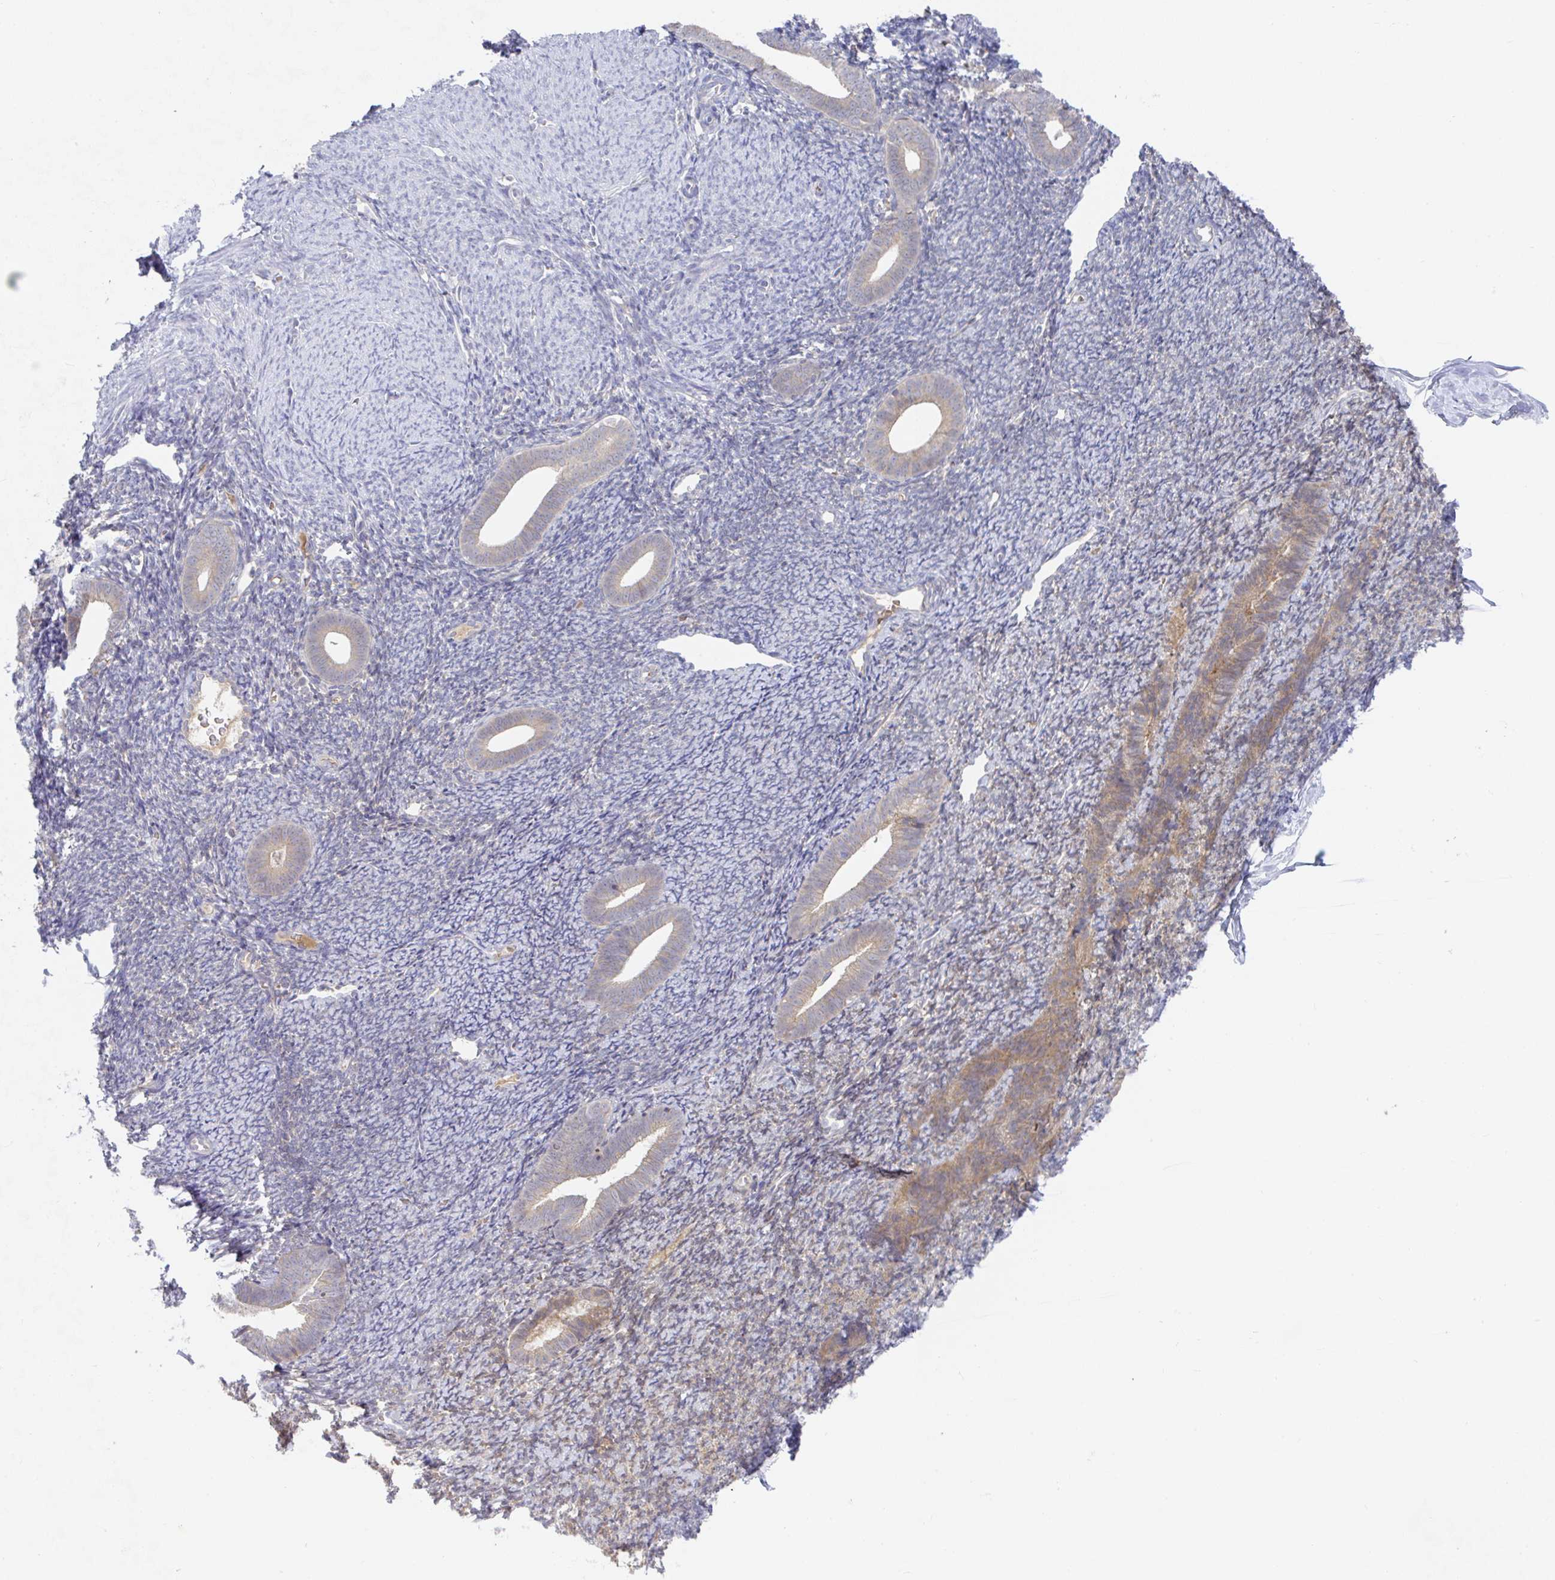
{"staining": {"intensity": "moderate", "quantity": "<25%", "location": "cytoplasmic/membranous"}, "tissue": "endometrium", "cell_type": "Cells in endometrial stroma", "image_type": "normal", "snomed": [{"axis": "morphology", "description": "Normal tissue, NOS"}, {"axis": "topography", "description": "Endometrium"}], "caption": "Unremarkable endometrium reveals moderate cytoplasmic/membranous staining in approximately <25% of cells in endometrial stroma.", "gene": "DERL2", "patient": {"sex": "female", "age": 39}}